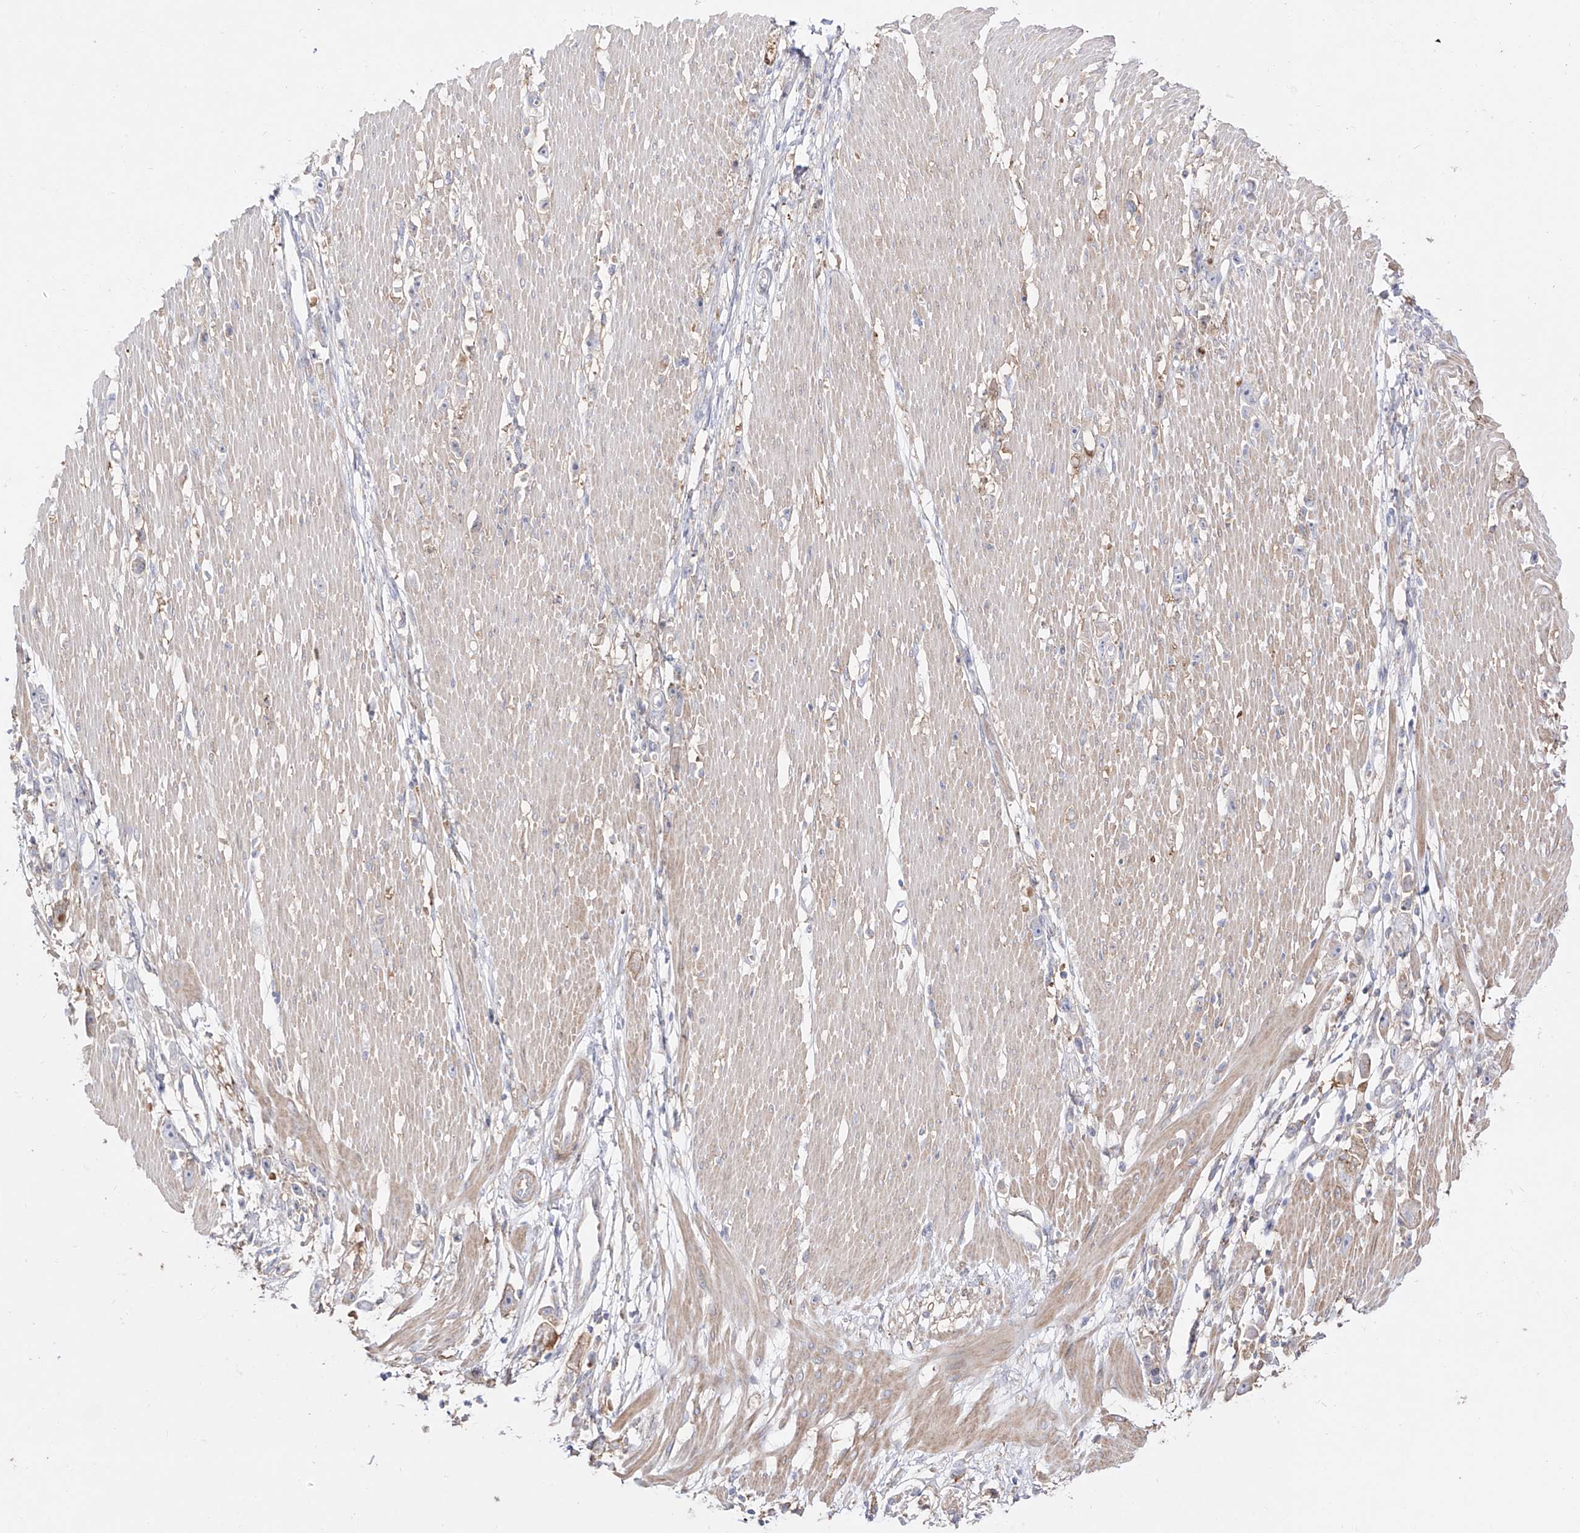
{"staining": {"intensity": "negative", "quantity": "none", "location": "none"}, "tissue": "stomach cancer", "cell_type": "Tumor cells", "image_type": "cancer", "snomed": [{"axis": "morphology", "description": "Adenocarcinoma, NOS"}, {"axis": "topography", "description": "Stomach"}], "caption": "The photomicrograph shows no significant staining in tumor cells of stomach cancer (adenocarcinoma). Nuclei are stained in blue.", "gene": "ZGRF1", "patient": {"sex": "female", "age": 59}}